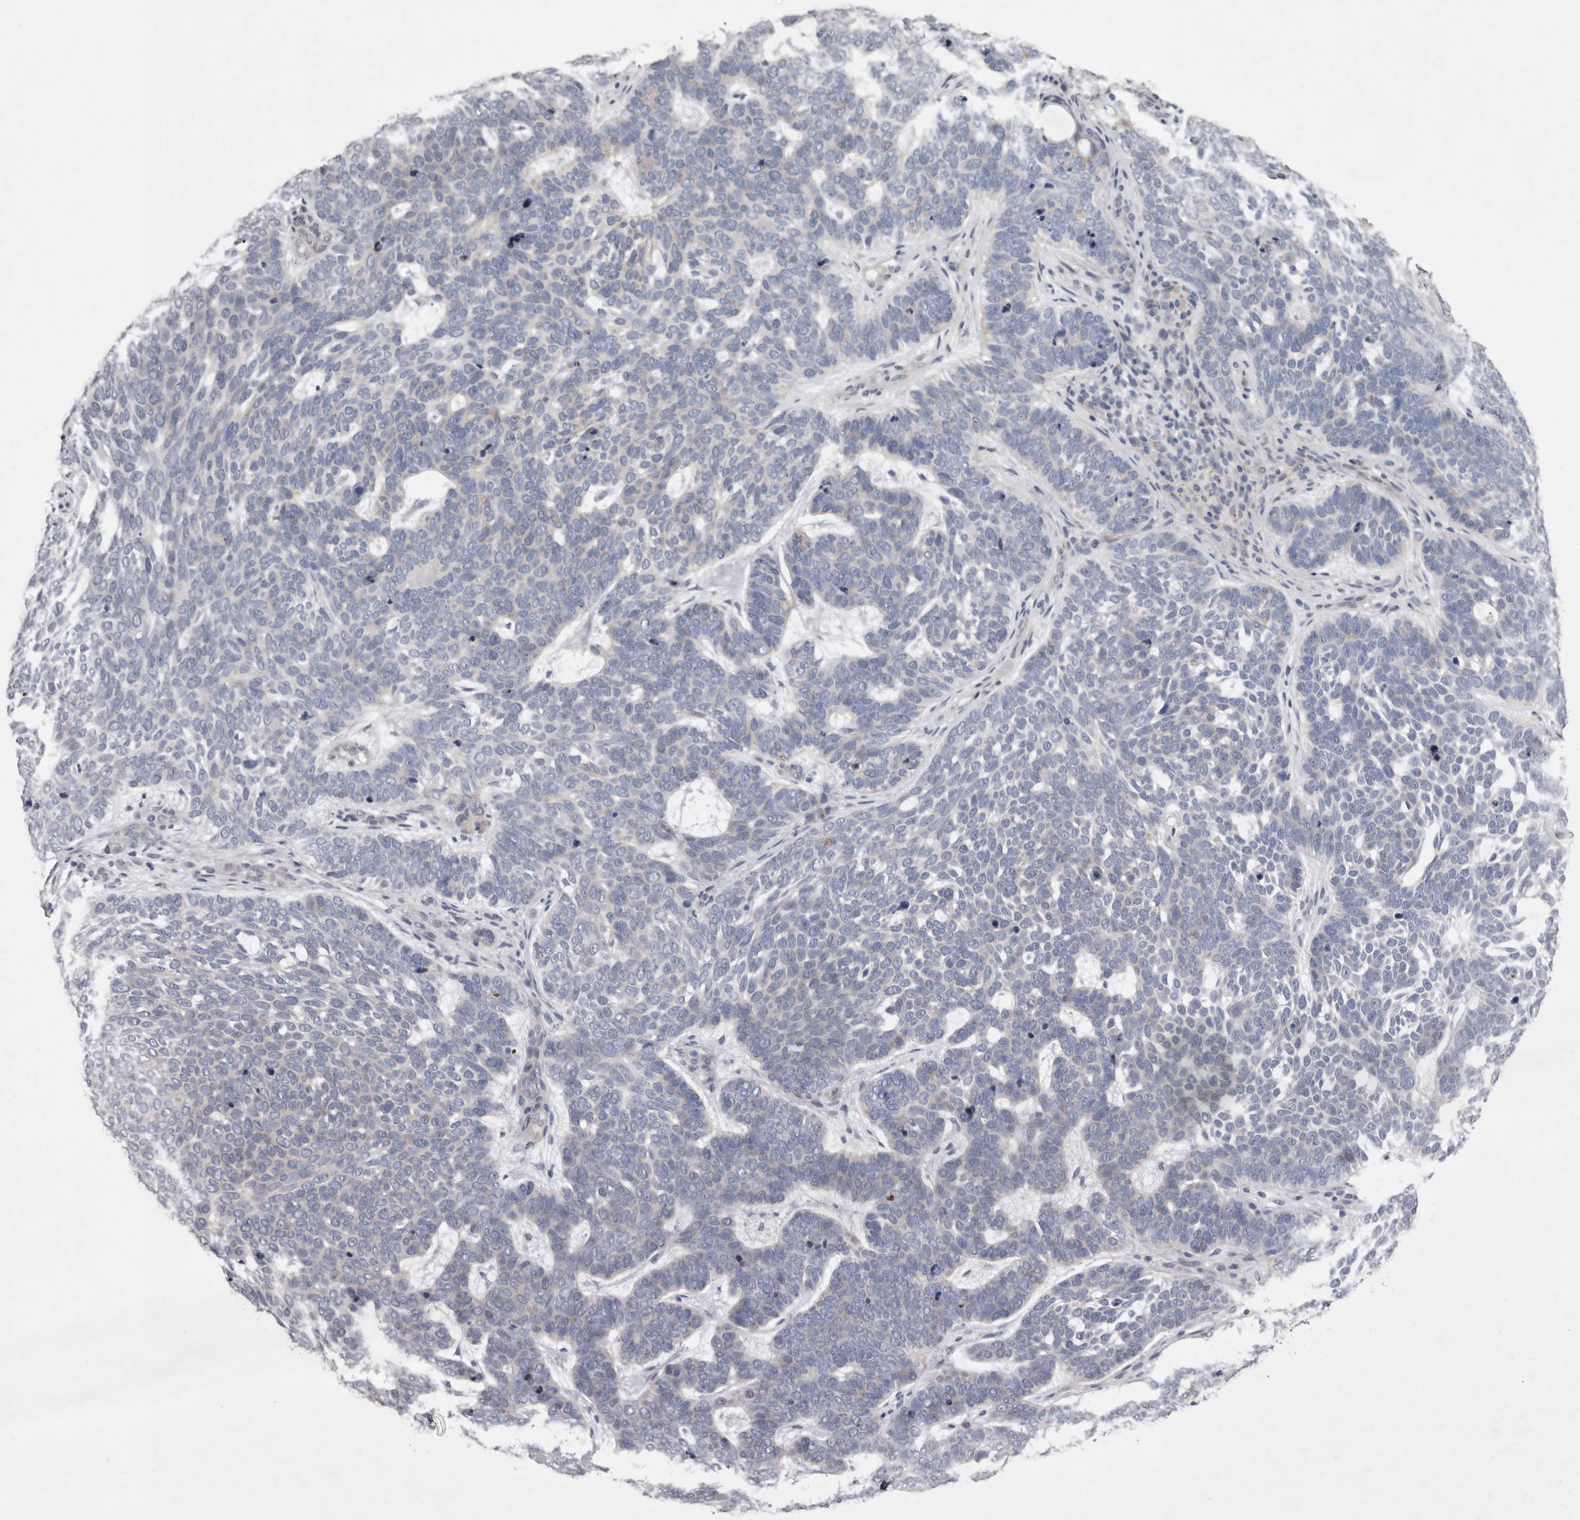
{"staining": {"intensity": "negative", "quantity": "none", "location": "none"}, "tissue": "skin cancer", "cell_type": "Tumor cells", "image_type": "cancer", "snomed": [{"axis": "morphology", "description": "Basal cell carcinoma"}, {"axis": "topography", "description": "Skin"}], "caption": "Immunohistochemistry (IHC) histopathology image of neoplastic tissue: basal cell carcinoma (skin) stained with DAB (3,3'-diaminobenzidine) shows no significant protein staining in tumor cells.", "gene": "NKAIN4", "patient": {"sex": "female", "age": 85}}